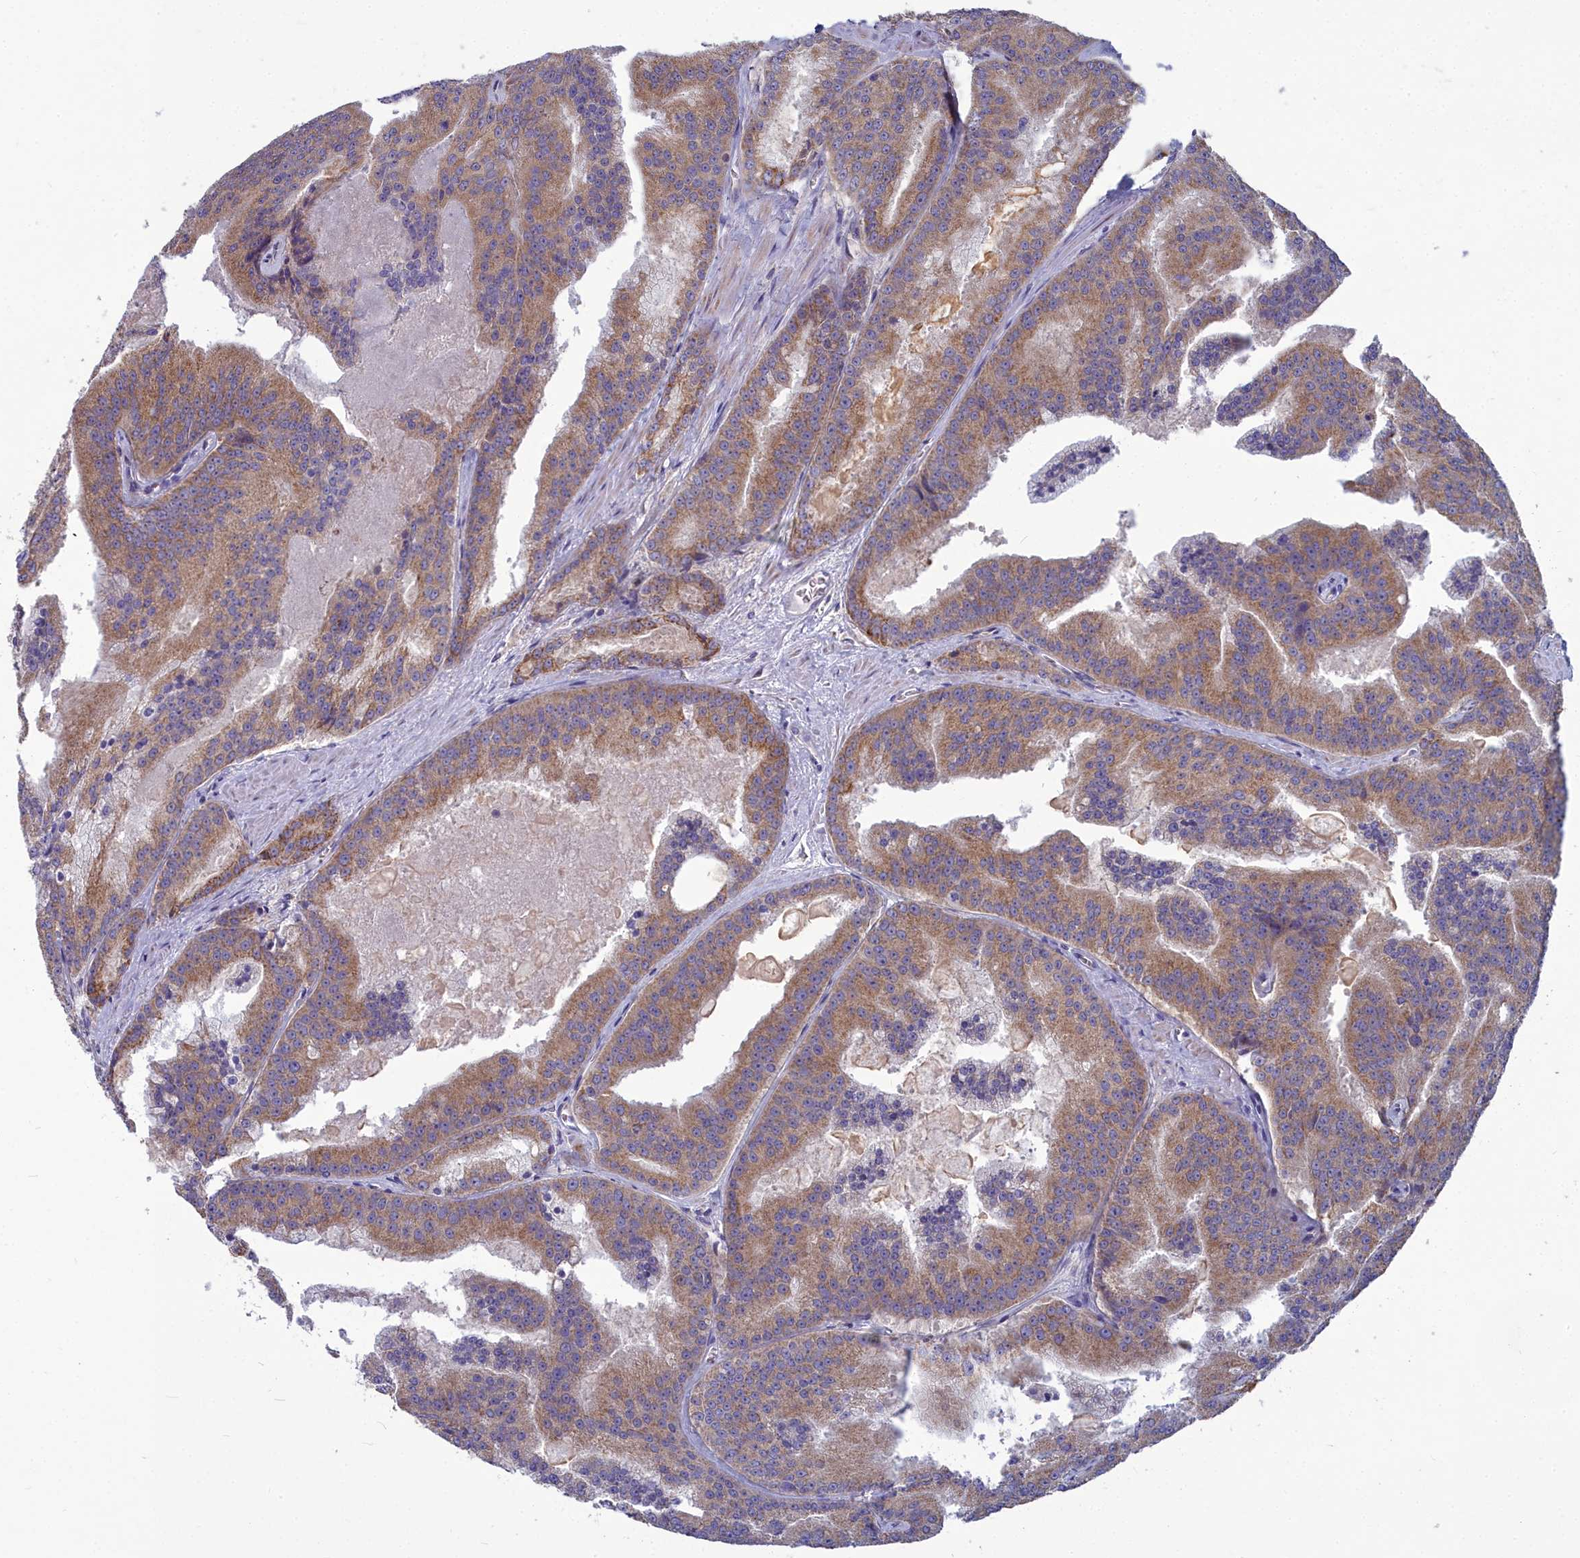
{"staining": {"intensity": "moderate", "quantity": ">75%", "location": "cytoplasmic/membranous"}, "tissue": "prostate cancer", "cell_type": "Tumor cells", "image_type": "cancer", "snomed": [{"axis": "morphology", "description": "Adenocarcinoma, High grade"}, {"axis": "topography", "description": "Prostate"}], "caption": "Immunohistochemical staining of adenocarcinoma (high-grade) (prostate) displays moderate cytoplasmic/membranous protein staining in about >75% of tumor cells. (Brightfield microscopy of DAB IHC at high magnification).", "gene": "COX20", "patient": {"sex": "male", "age": 61}}